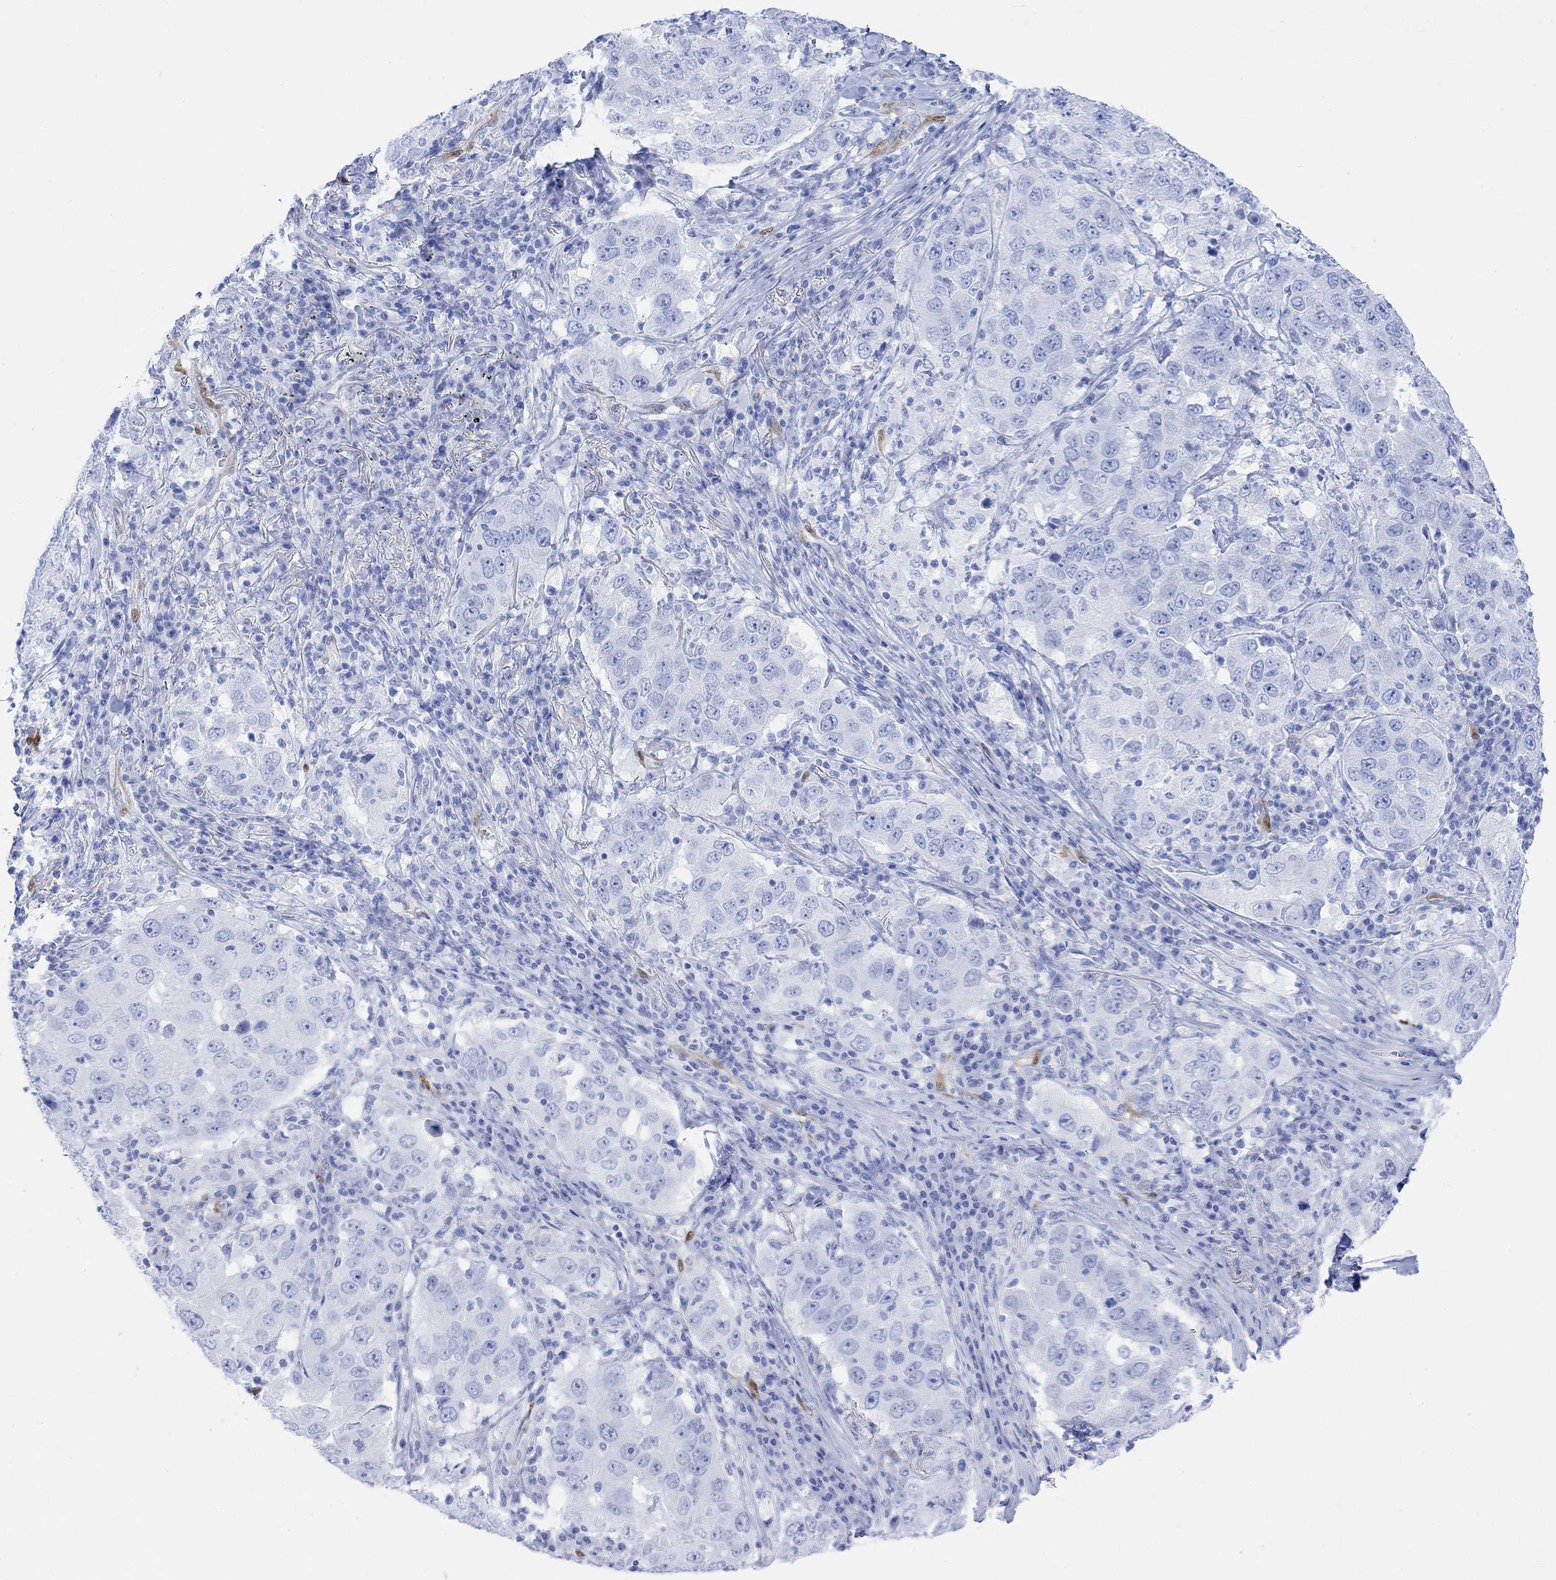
{"staining": {"intensity": "negative", "quantity": "none", "location": "none"}, "tissue": "lung cancer", "cell_type": "Tumor cells", "image_type": "cancer", "snomed": [{"axis": "morphology", "description": "Adenocarcinoma, NOS"}, {"axis": "topography", "description": "Lung"}], "caption": "An immunohistochemistry histopathology image of lung adenocarcinoma is shown. There is no staining in tumor cells of lung adenocarcinoma.", "gene": "TPPP3", "patient": {"sex": "male", "age": 73}}